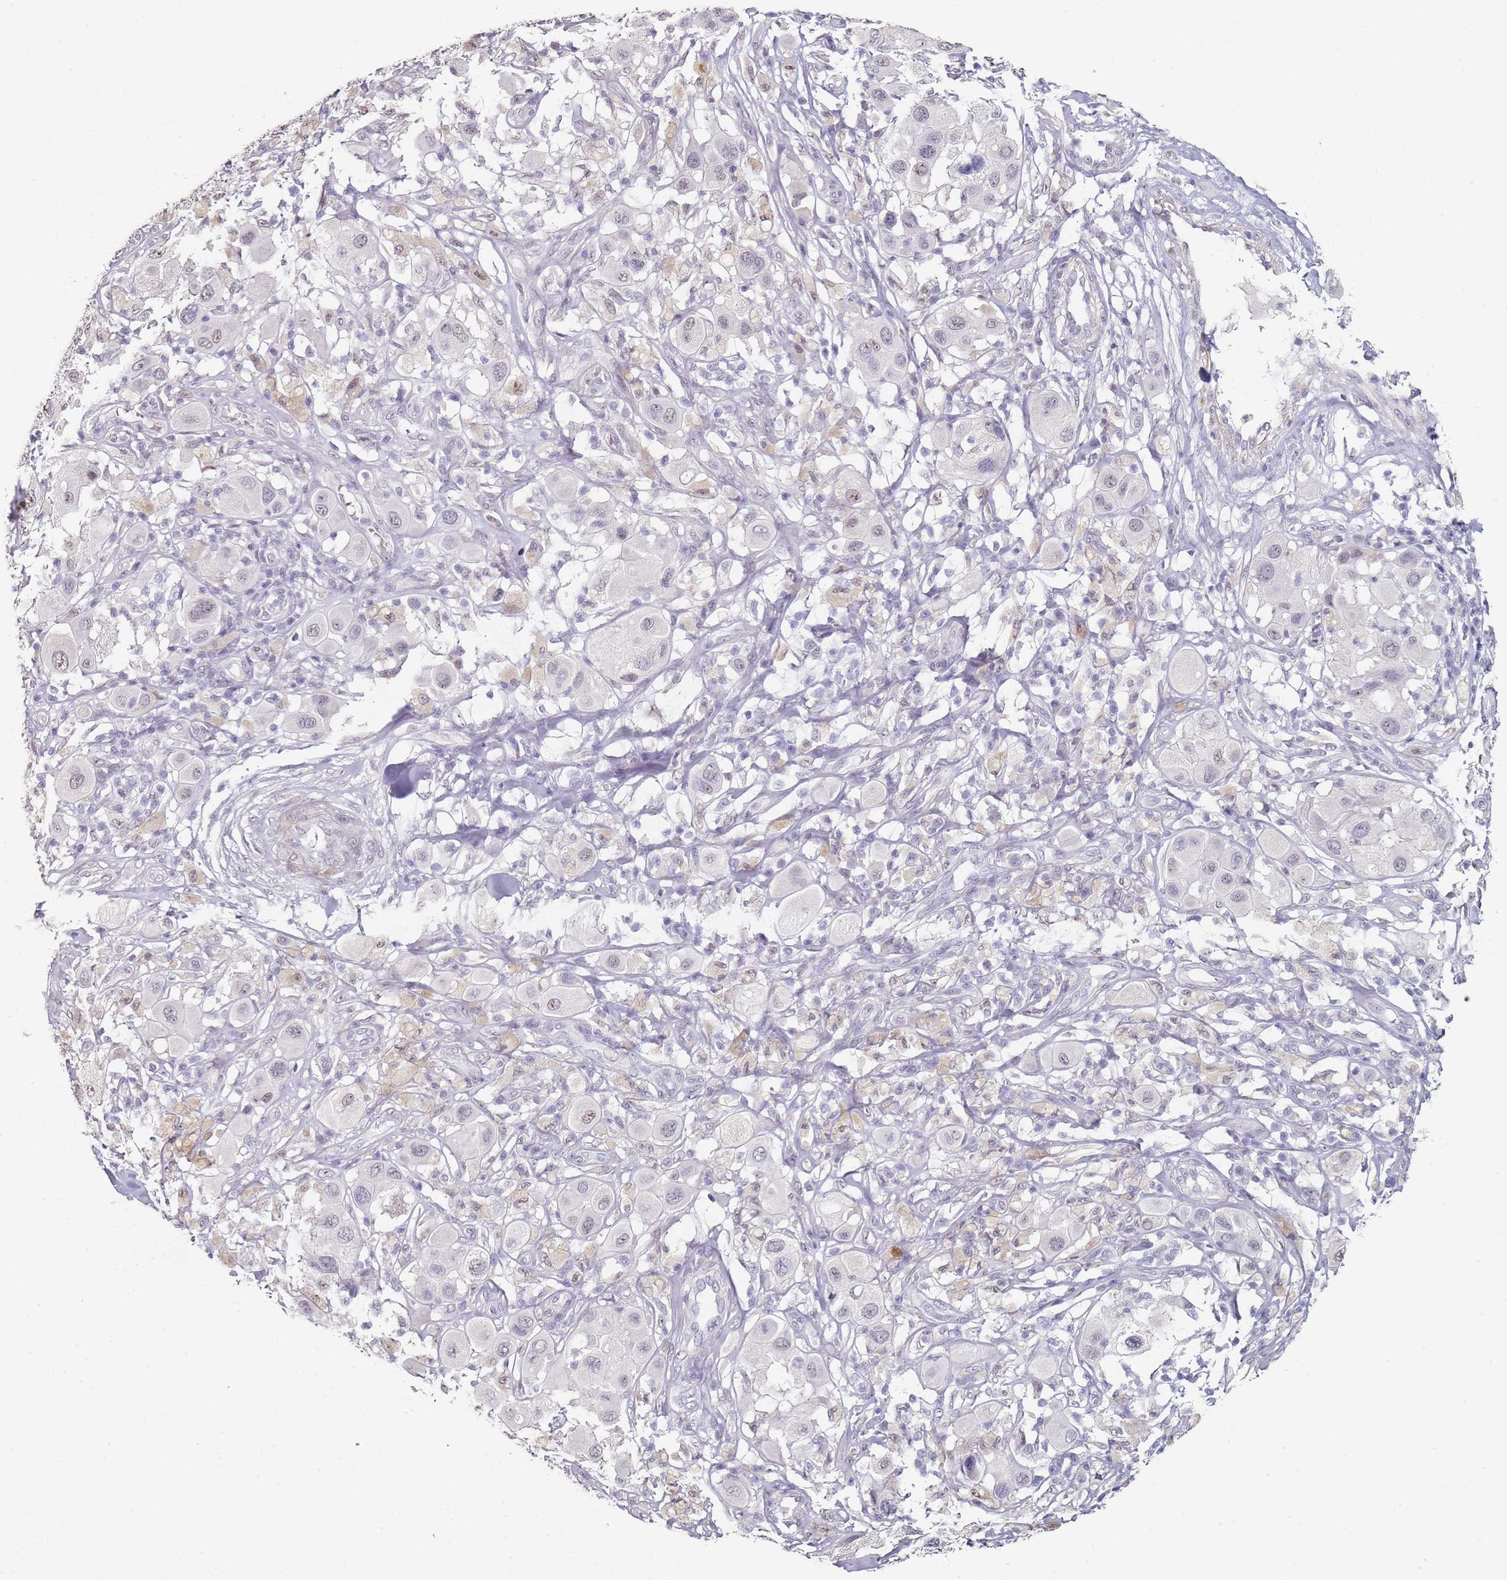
{"staining": {"intensity": "weak", "quantity": "25%-75%", "location": "nuclear"}, "tissue": "melanoma", "cell_type": "Tumor cells", "image_type": "cancer", "snomed": [{"axis": "morphology", "description": "Malignant melanoma, Metastatic site"}, {"axis": "topography", "description": "Skin"}], "caption": "Weak nuclear staining for a protein is appreciated in approximately 25%-75% of tumor cells of melanoma using IHC.", "gene": "DNAH11", "patient": {"sex": "male", "age": 41}}